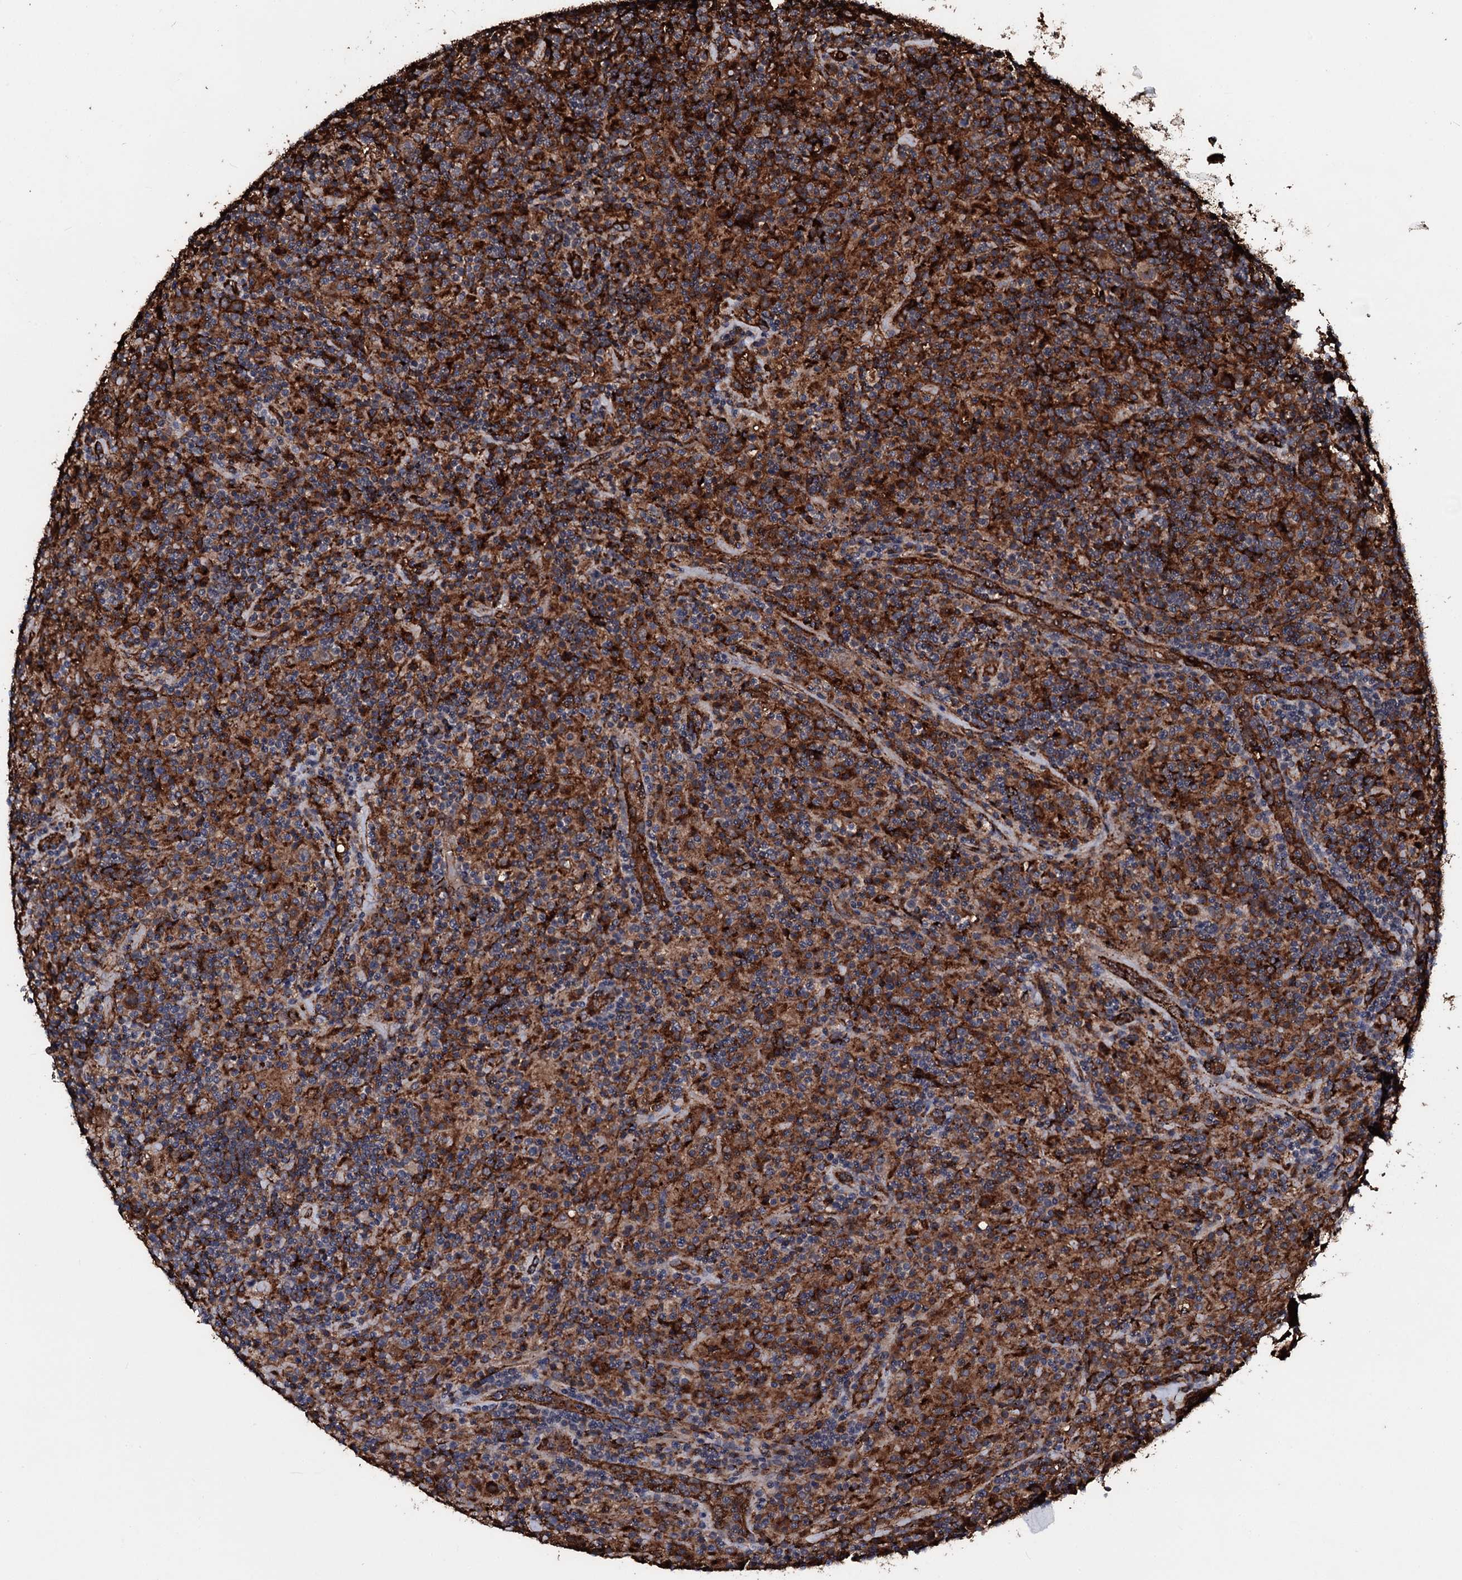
{"staining": {"intensity": "weak", "quantity": "25%-75%", "location": "cytoplasmic/membranous"}, "tissue": "lymphoma", "cell_type": "Tumor cells", "image_type": "cancer", "snomed": [{"axis": "morphology", "description": "Hodgkin's disease, NOS"}, {"axis": "topography", "description": "Lymph node"}], "caption": "Hodgkin's disease stained for a protein (brown) demonstrates weak cytoplasmic/membranous positive staining in approximately 25%-75% of tumor cells.", "gene": "TPGS2", "patient": {"sex": "male", "age": 70}}